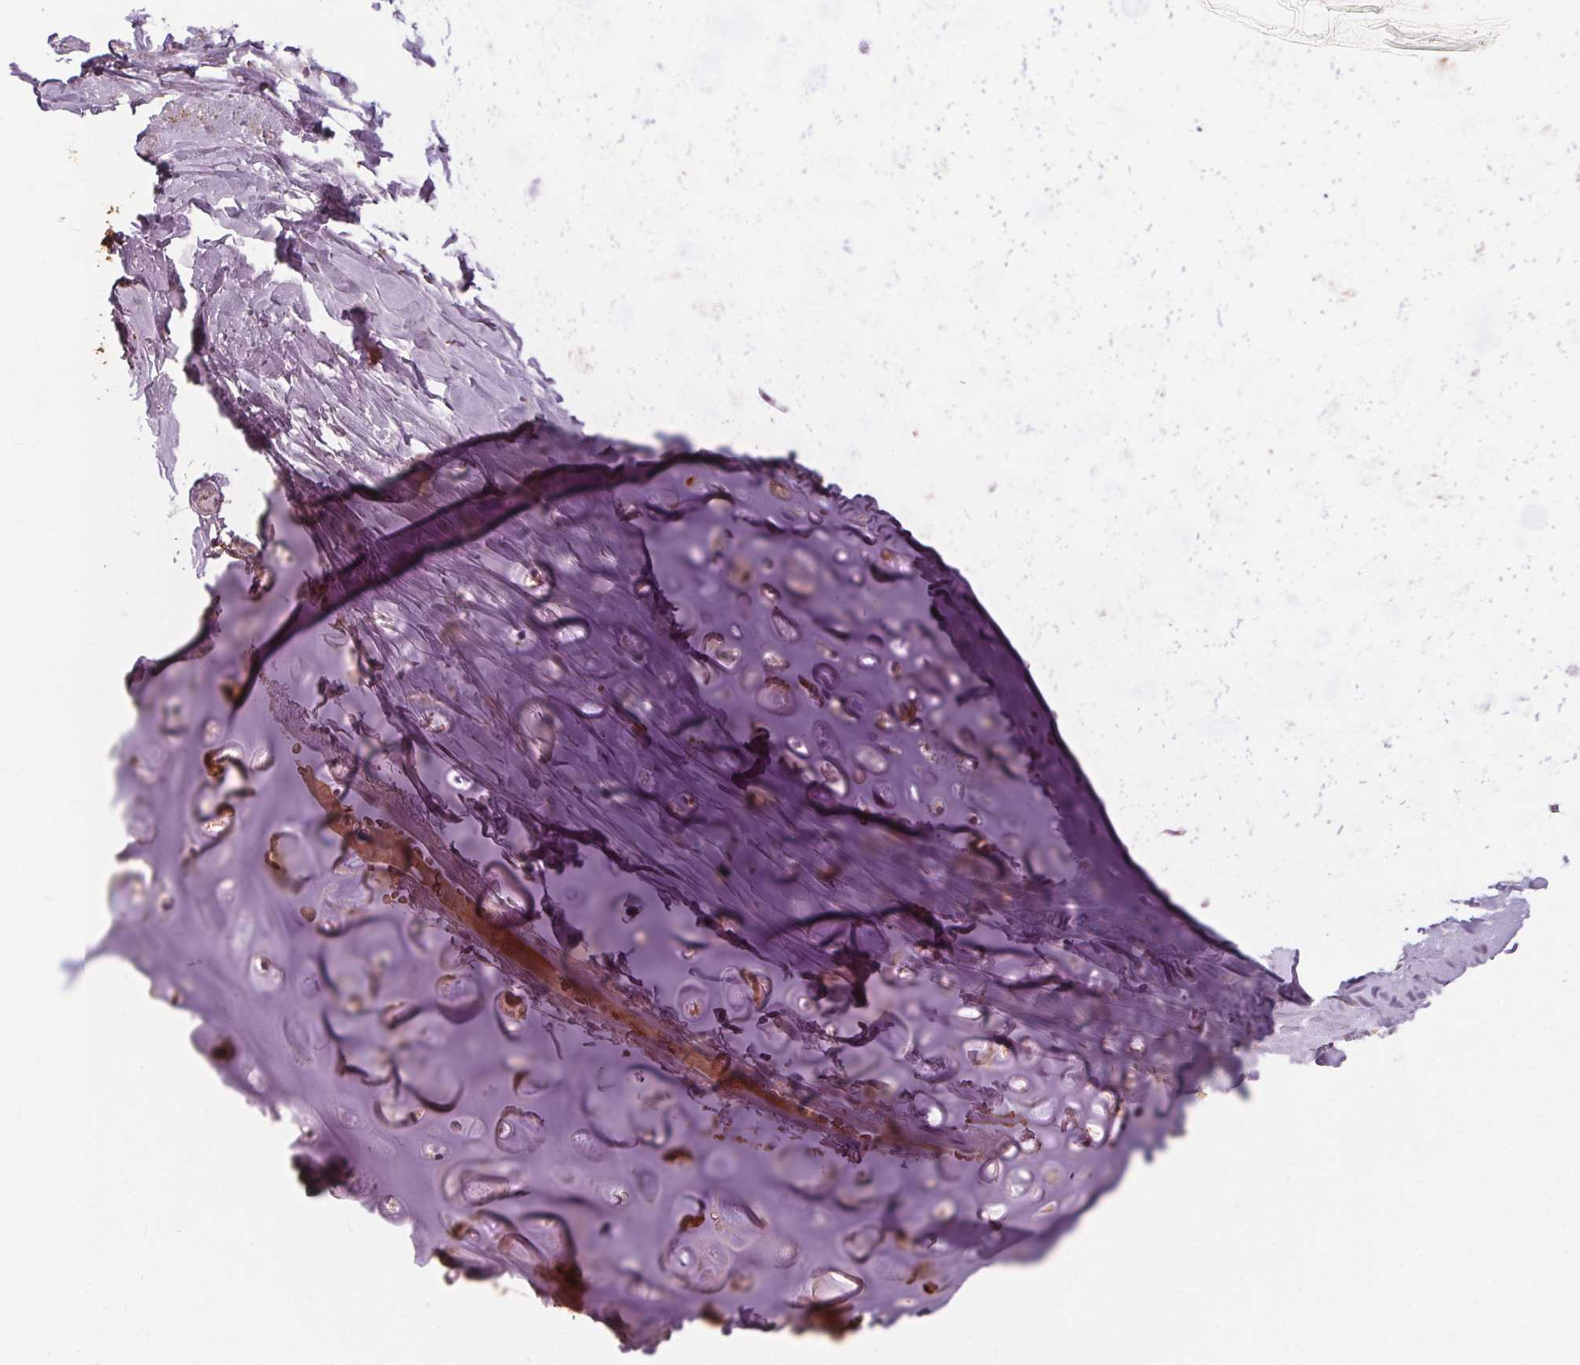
{"staining": {"intensity": "moderate", "quantity": "25%-75%", "location": "cytoplasmic/membranous"}, "tissue": "adipose tissue", "cell_type": "Adipocytes", "image_type": "normal", "snomed": [{"axis": "morphology", "description": "Normal tissue, NOS"}, {"axis": "topography", "description": "Cartilage tissue"}, {"axis": "topography", "description": "Bronchus"}], "caption": "Adipose tissue stained for a protein (brown) demonstrates moderate cytoplasmic/membranous positive expression in approximately 25%-75% of adipocytes.", "gene": "IPO13", "patient": {"sex": "female", "age": 79}}